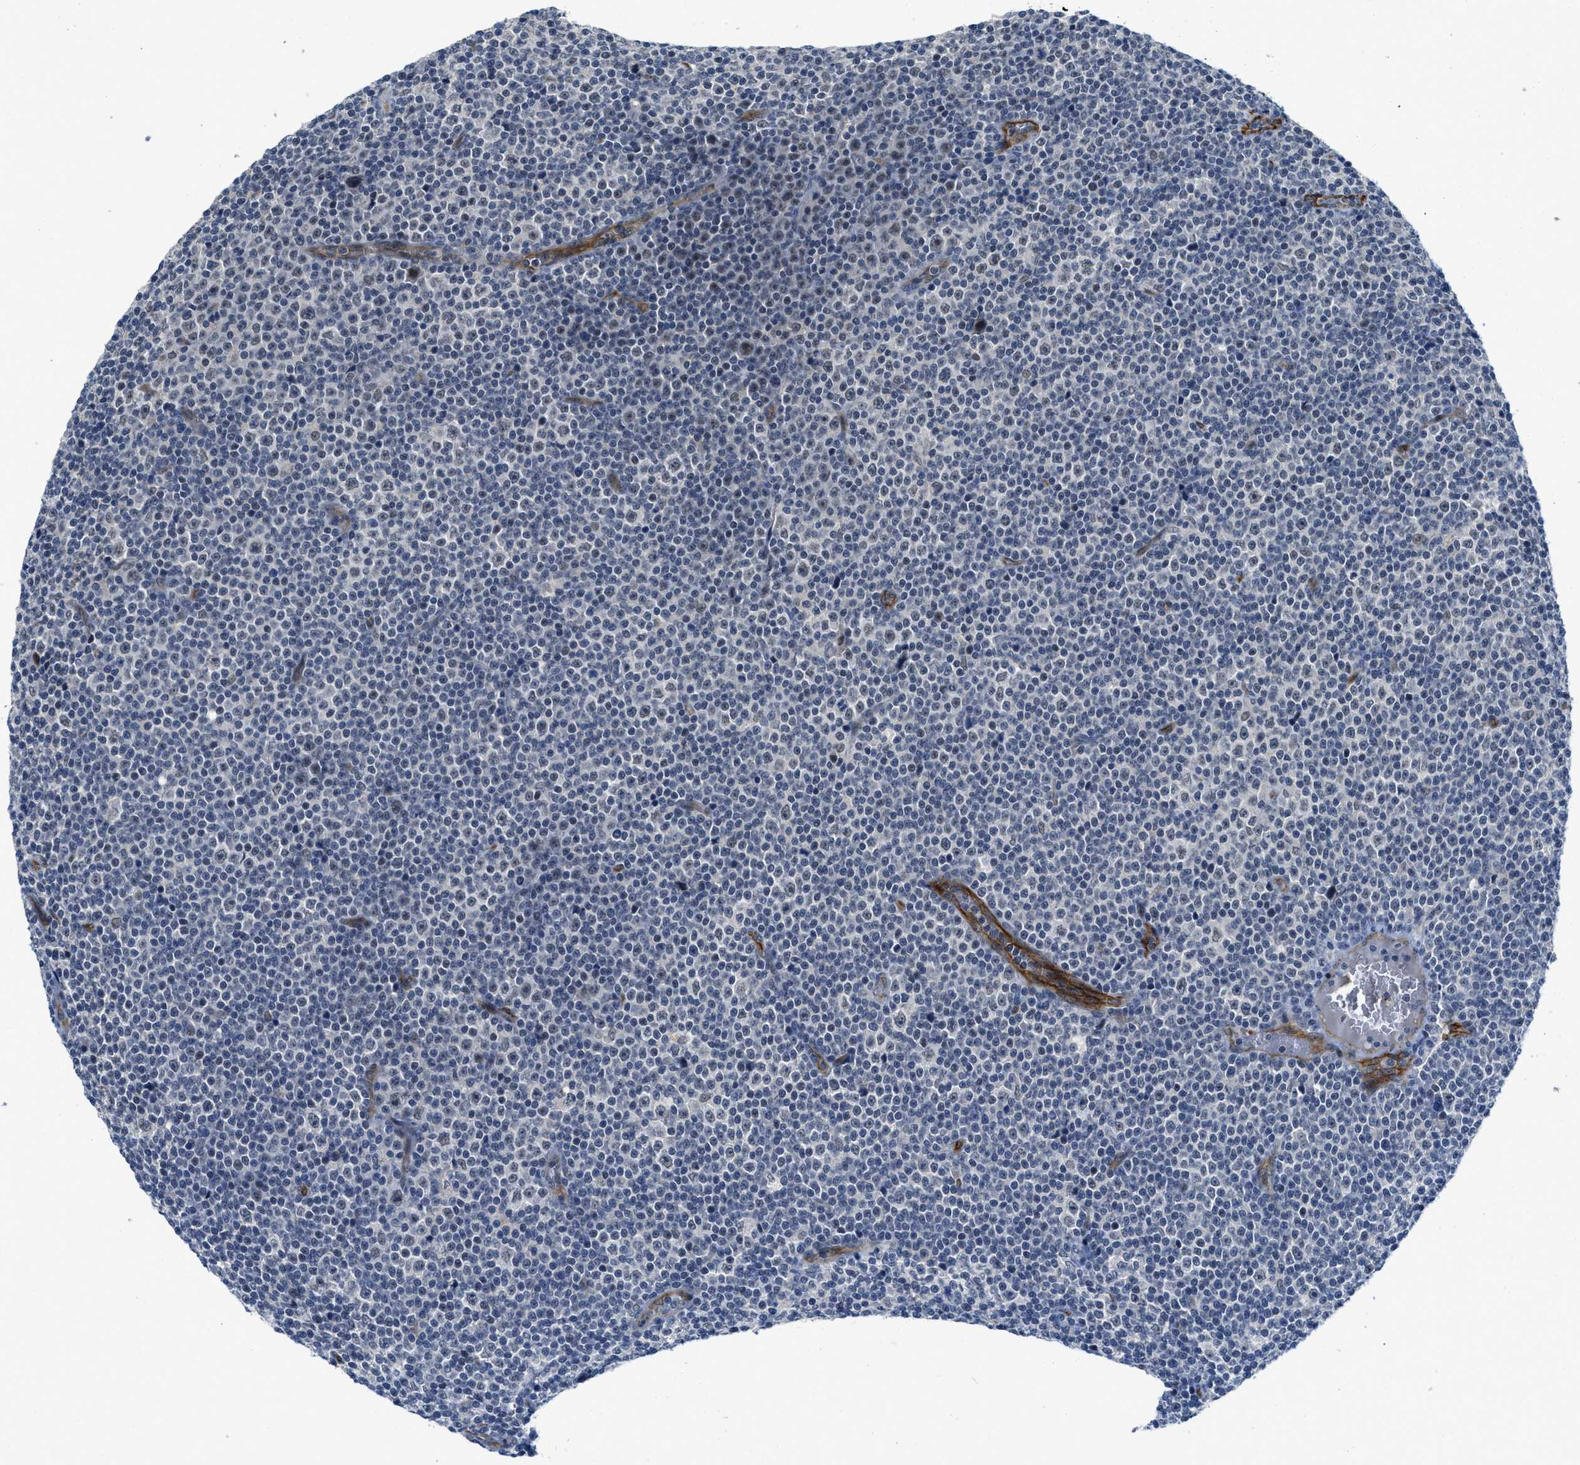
{"staining": {"intensity": "negative", "quantity": "none", "location": "none"}, "tissue": "lymphoma", "cell_type": "Tumor cells", "image_type": "cancer", "snomed": [{"axis": "morphology", "description": "Malignant lymphoma, non-Hodgkin's type, Low grade"}, {"axis": "topography", "description": "Lymph node"}], "caption": "DAB (3,3'-diaminobenzidine) immunohistochemical staining of human lymphoma shows no significant staining in tumor cells.", "gene": "SLCO2A1", "patient": {"sex": "female", "age": 67}}